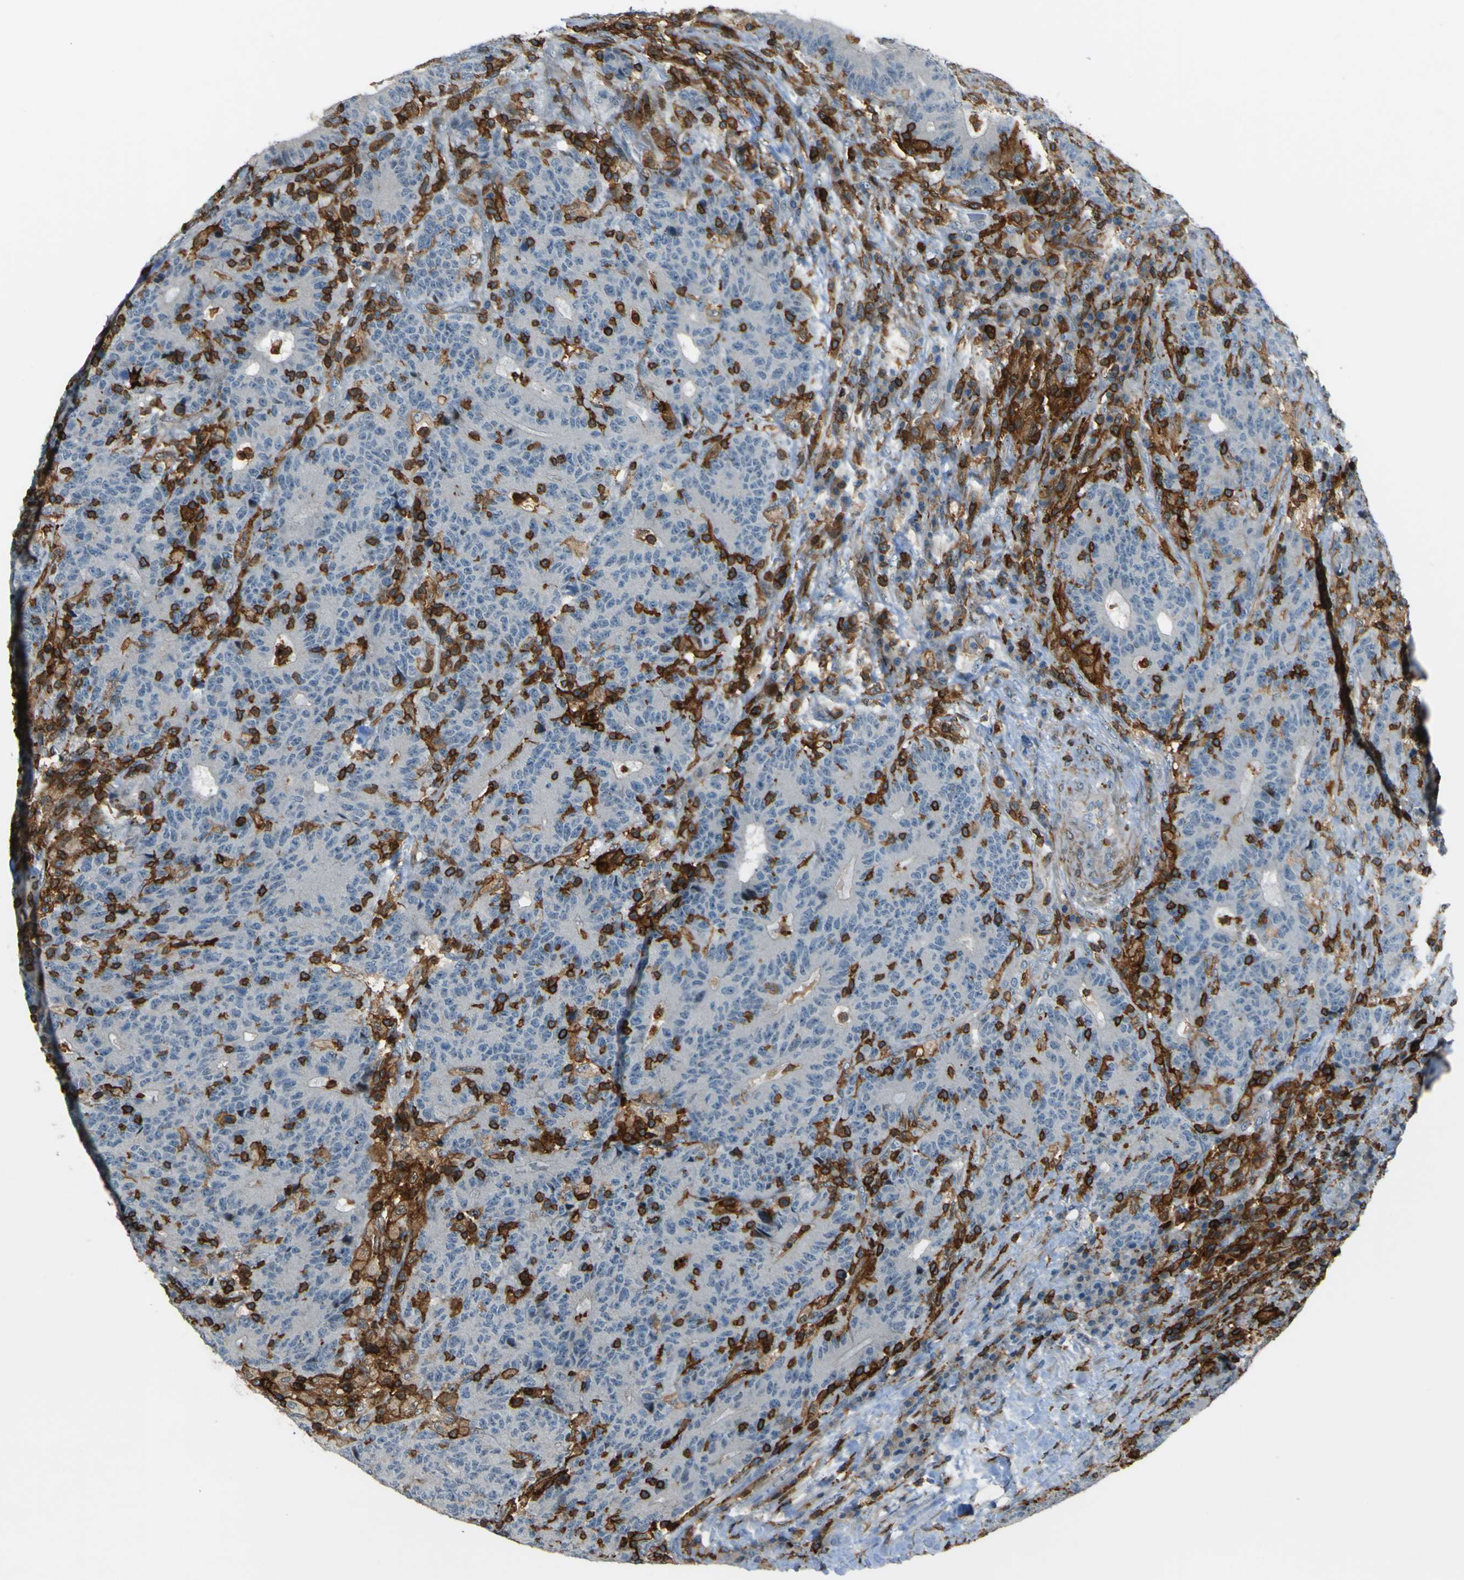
{"staining": {"intensity": "negative", "quantity": "none", "location": "none"}, "tissue": "colorectal cancer", "cell_type": "Tumor cells", "image_type": "cancer", "snomed": [{"axis": "morphology", "description": "Normal tissue, NOS"}, {"axis": "morphology", "description": "Adenocarcinoma, NOS"}, {"axis": "topography", "description": "Colon"}], "caption": "An image of human colorectal adenocarcinoma is negative for staining in tumor cells. Nuclei are stained in blue.", "gene": "PCDHB5", "patient": {"sex": "female", "age": 75}}